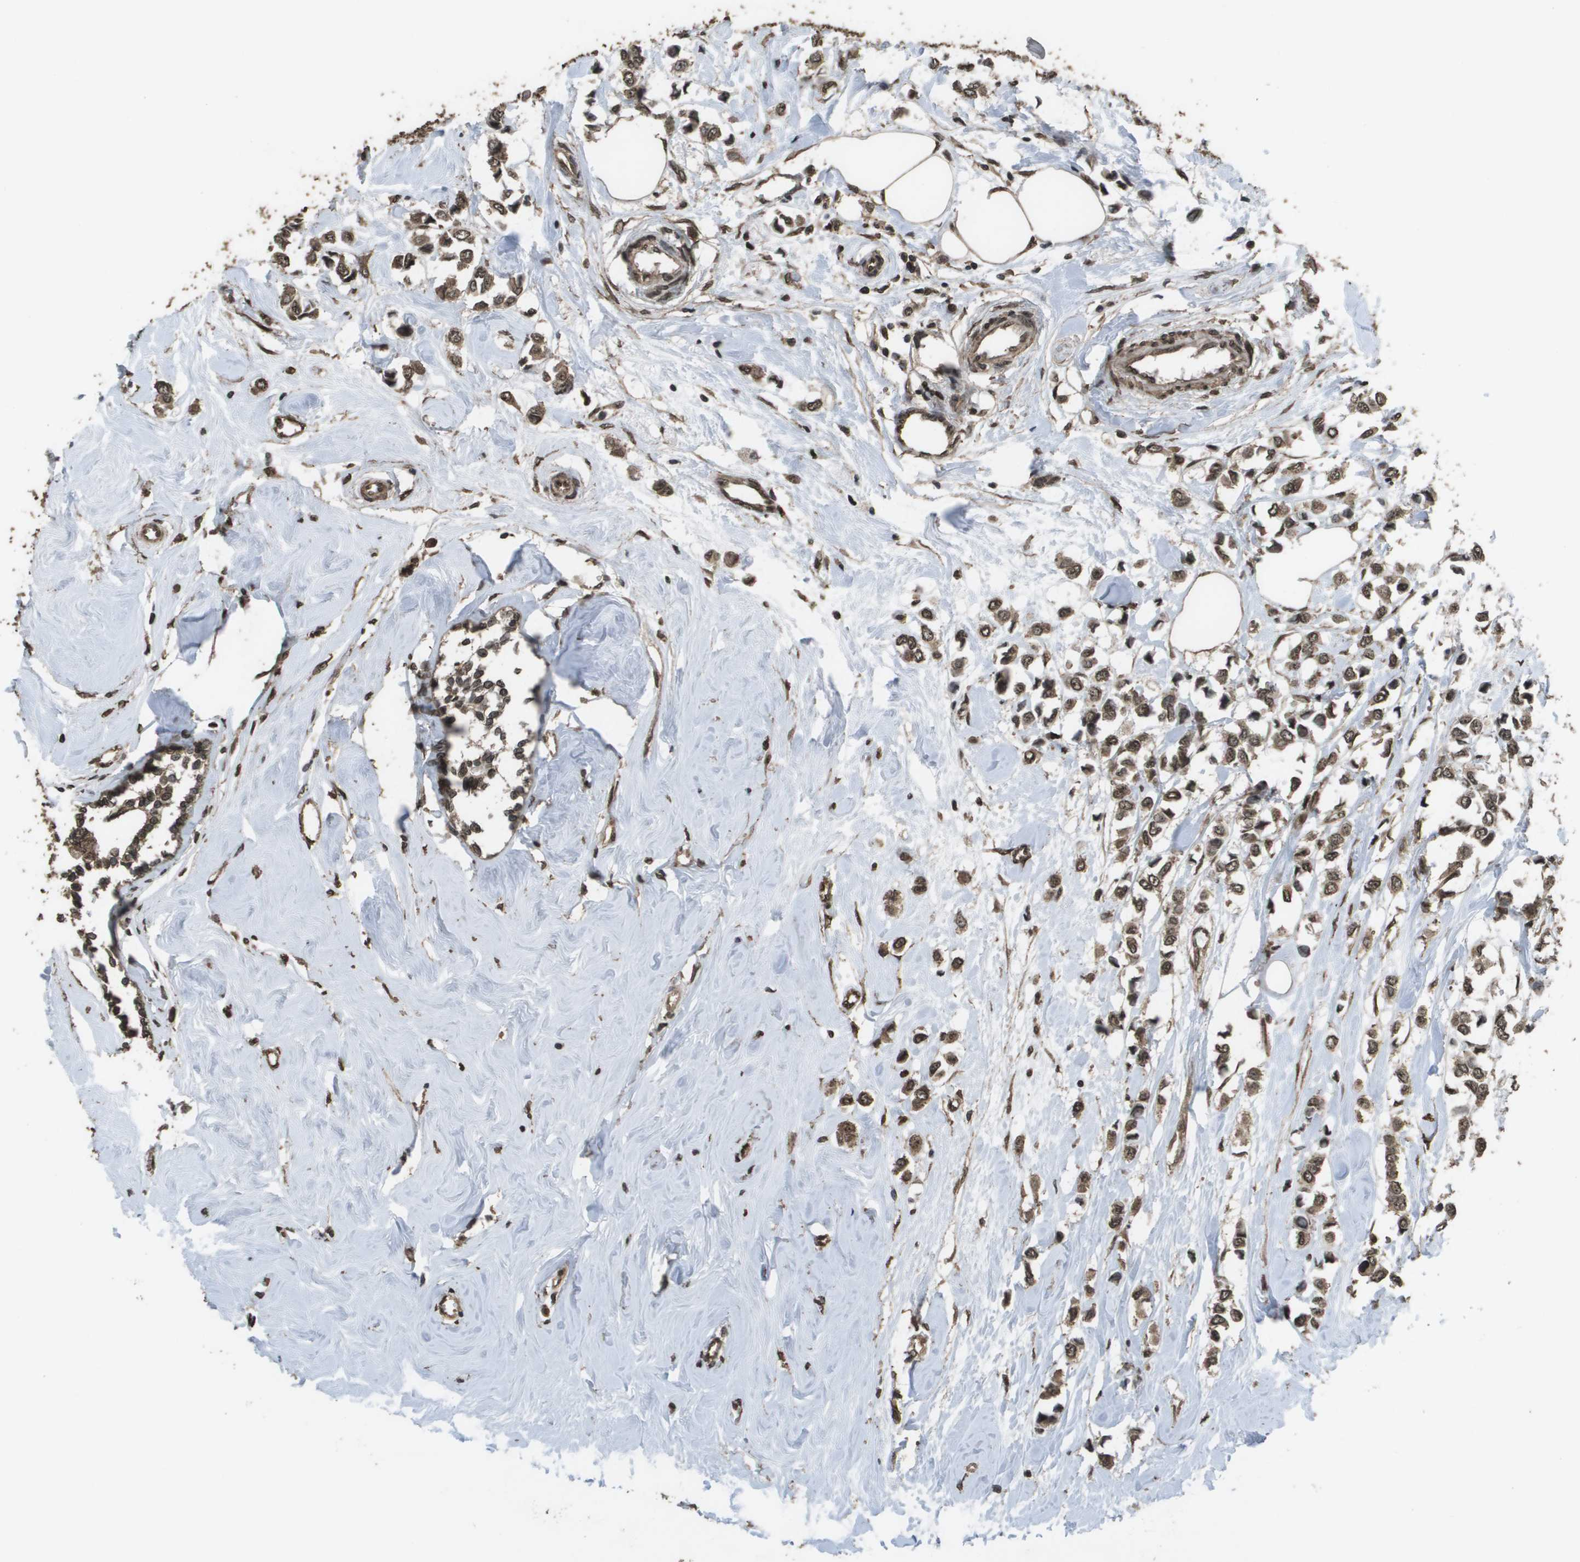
{"staining": {"intensity": "moderate", "quantity": ">75%", "location": "cytoplasmic/membranous,nuclear"}, "tissue": "breast cancer", "cell_type": "Tumor cells", "image_type": "cancer", "snomed": [{"axis": "morphology", "description": "Lobular carcinoma"}, {"axis": "topography", "description": "Breast"}], "caption": "The micrograph exhibits a brown stain indicating the presence of a protein in the cytoplasmic/membranous and nuclear of tumor cells in breast cancer (lobular carcinoma). (IHC, brightfield microscopy, high magnification).", "gene": "AXIN2", "patient": {"sex": "female", "age": 51}}